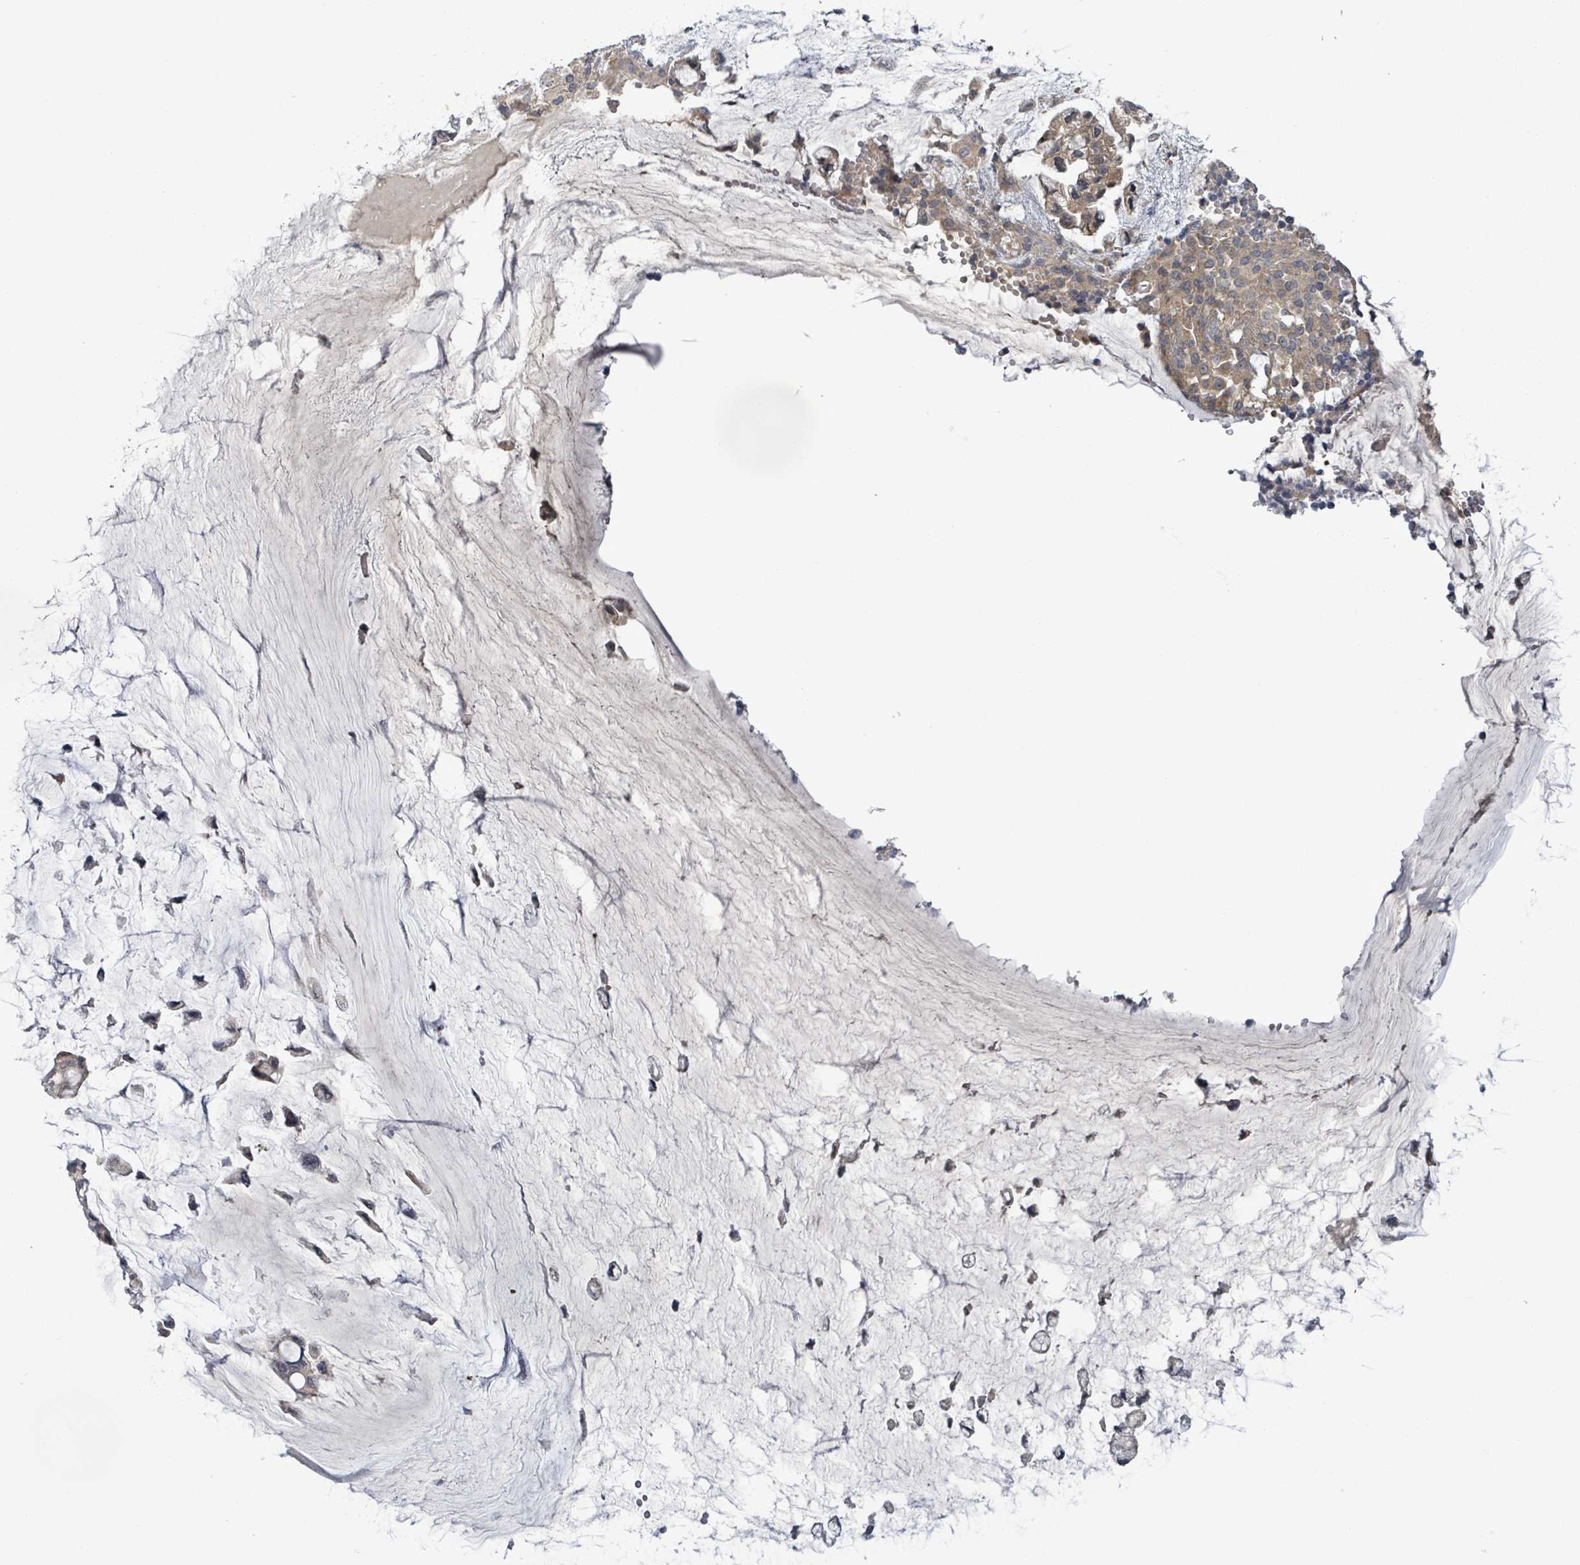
{"staining": {"intensity": "weak", "quantity": ">75%", "location": "cytoplasmic/membranous"}, "tissue": "ovarian cancer", "cell_type": "Tumor cells", "image_type": "cancer", "snomed": [{"axis": "morphology", "description": "Cystadenocarcinoma, mucinous, NOS"}, {"axis": "topography", "description": "Ovary"}], "caption": "This histopathology image shows immunohistochemistry (IHC) staining of mucinous cystadenocarcinoma (ovarian), with low weak cytoplasmic/membranous expression in approximately >75% of tumor cells.", "gene": "SERPINE3", "patient": {"sex": "female", "age": 39}}